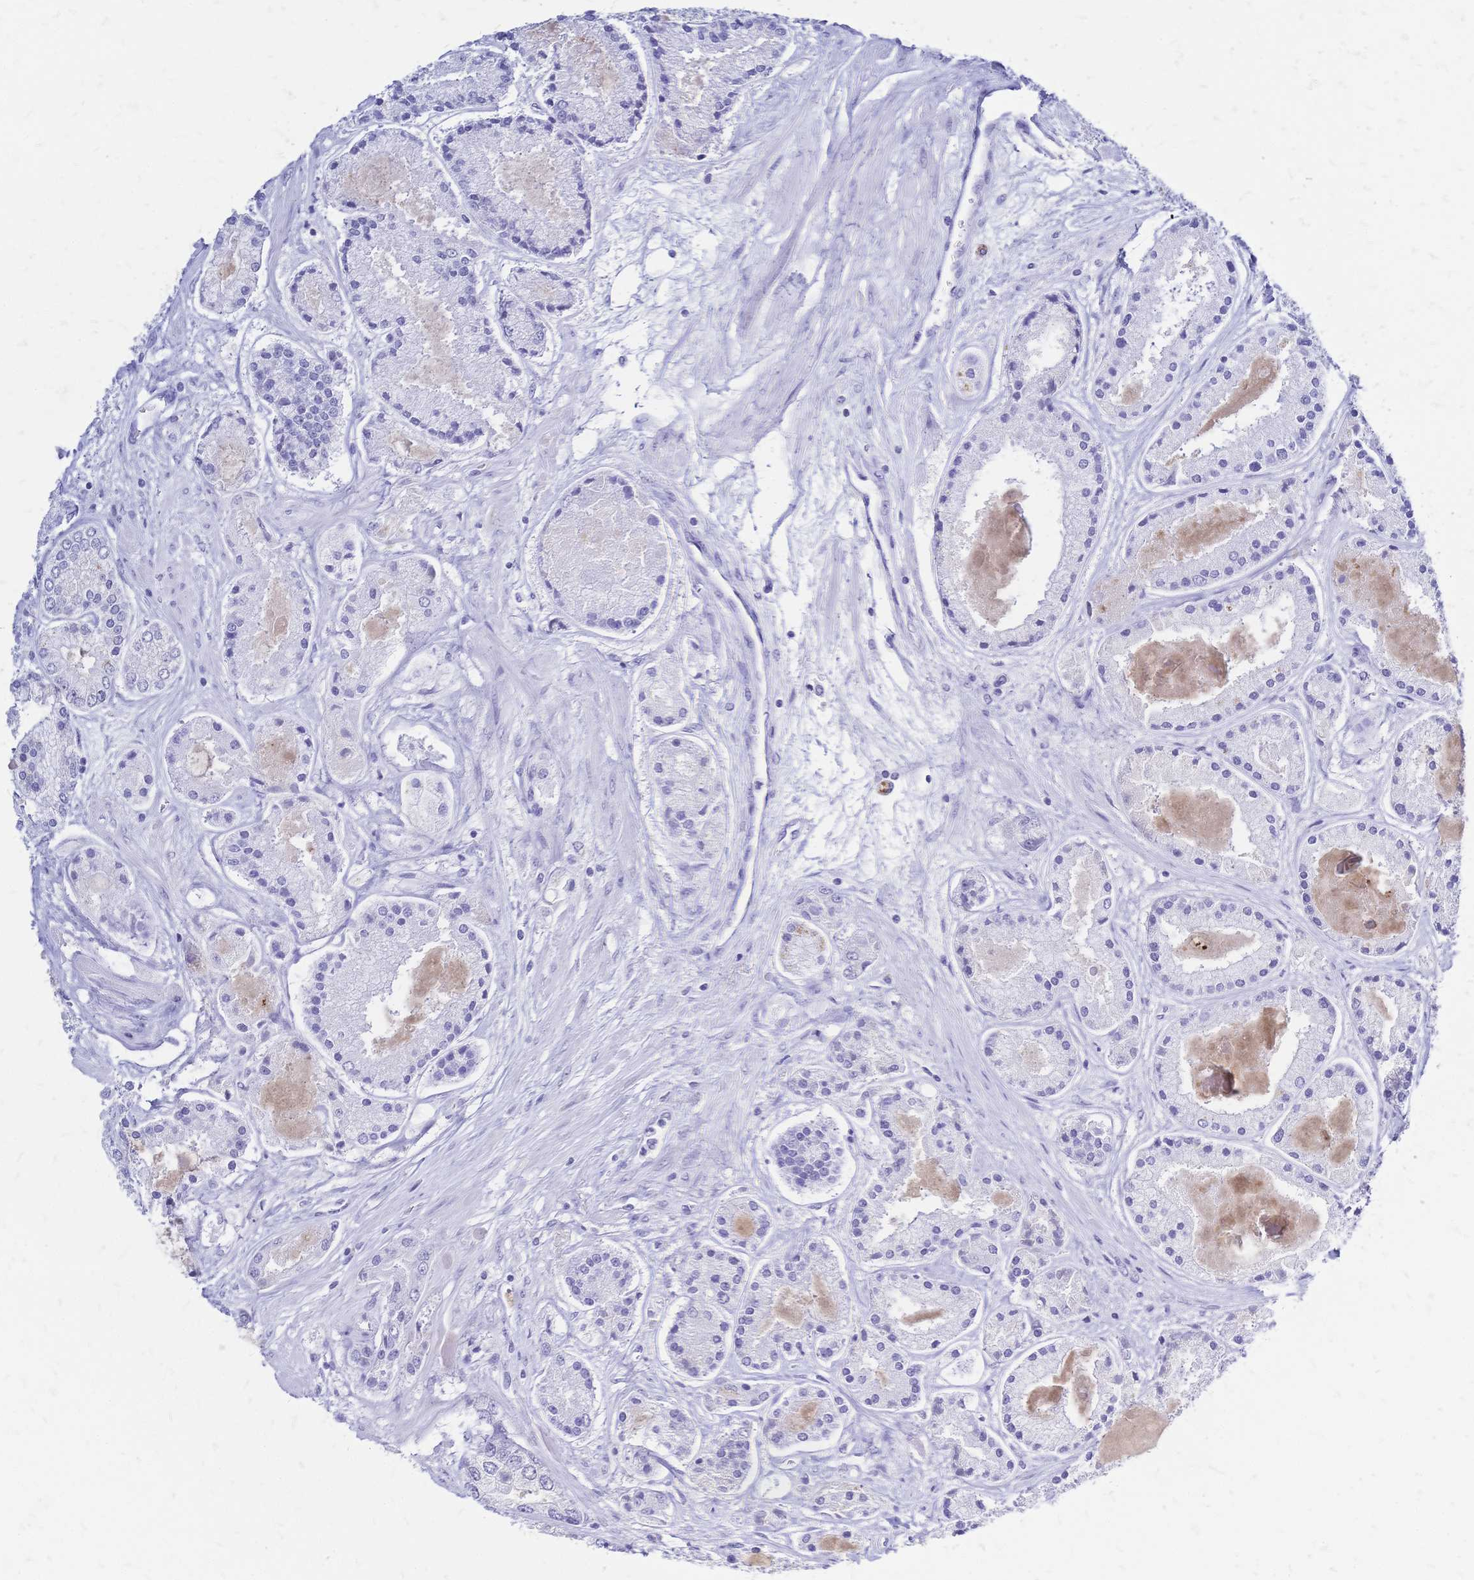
{"staining": {"intensity": "negative", "quantity": "none", "location": "none"}, "tissue": "prostate cancer", "cell_type": "Tumor cells", "image_type": "cancer", "snomed": [{"axis": "morphology", "description": "Adenocarcinoma, High grade"}, {"axis": "topography", "description": "Prostate"}], "caption": "High power microscopy micrograph of an immunohistochemistry micrograph of prostate adenocarcinoma (high-grade), revealing no significant expression in tumor cells.", "gene": "FA2H", "patient": {"sex": "male", "age": 67}}